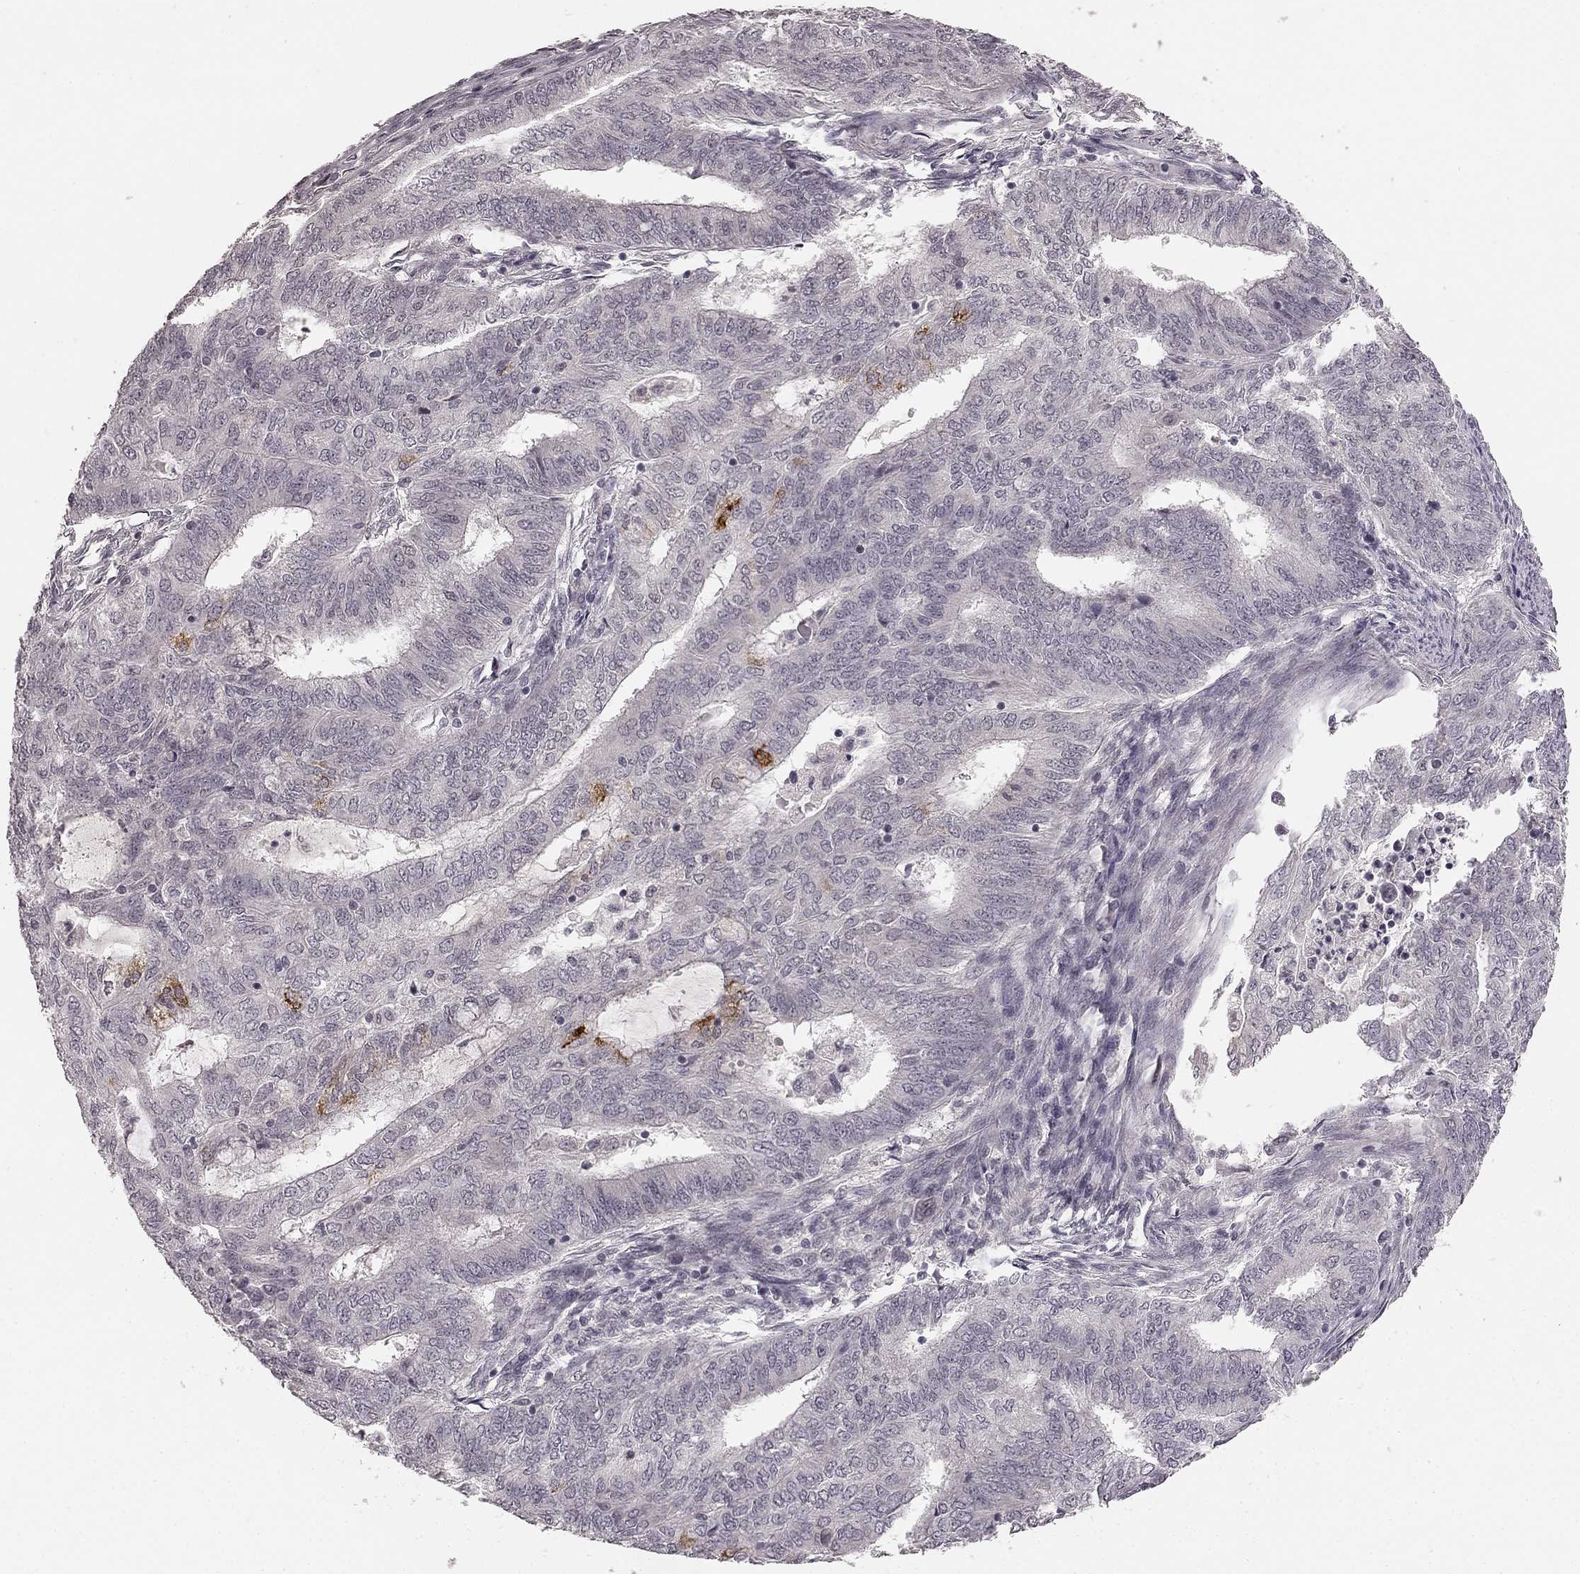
{"staining": {"intensity": "strong", "quantity": "<25%", "location": "cytoplasmic/membranous"}, "tissue": "endometrial cancer", "cell_type": "Tumor cells", "image_type": "cancer", "snomed": [{"axis": "morphology", "description": "Adenocarcinoma, NOS"}, {"axis": "topography", "description": "Endometrium"}], "caption": "Immunohistochemistry (IHC) photomicrograph of adenocarcinoma (endometrial) stained for a protein (brown), which demonstrates medium levels of strong cytoplasmic/membranous positivity in about <25% of tumor cells.", "gene": "HCN4", "patient": {"sex": "female", "age": 62}}